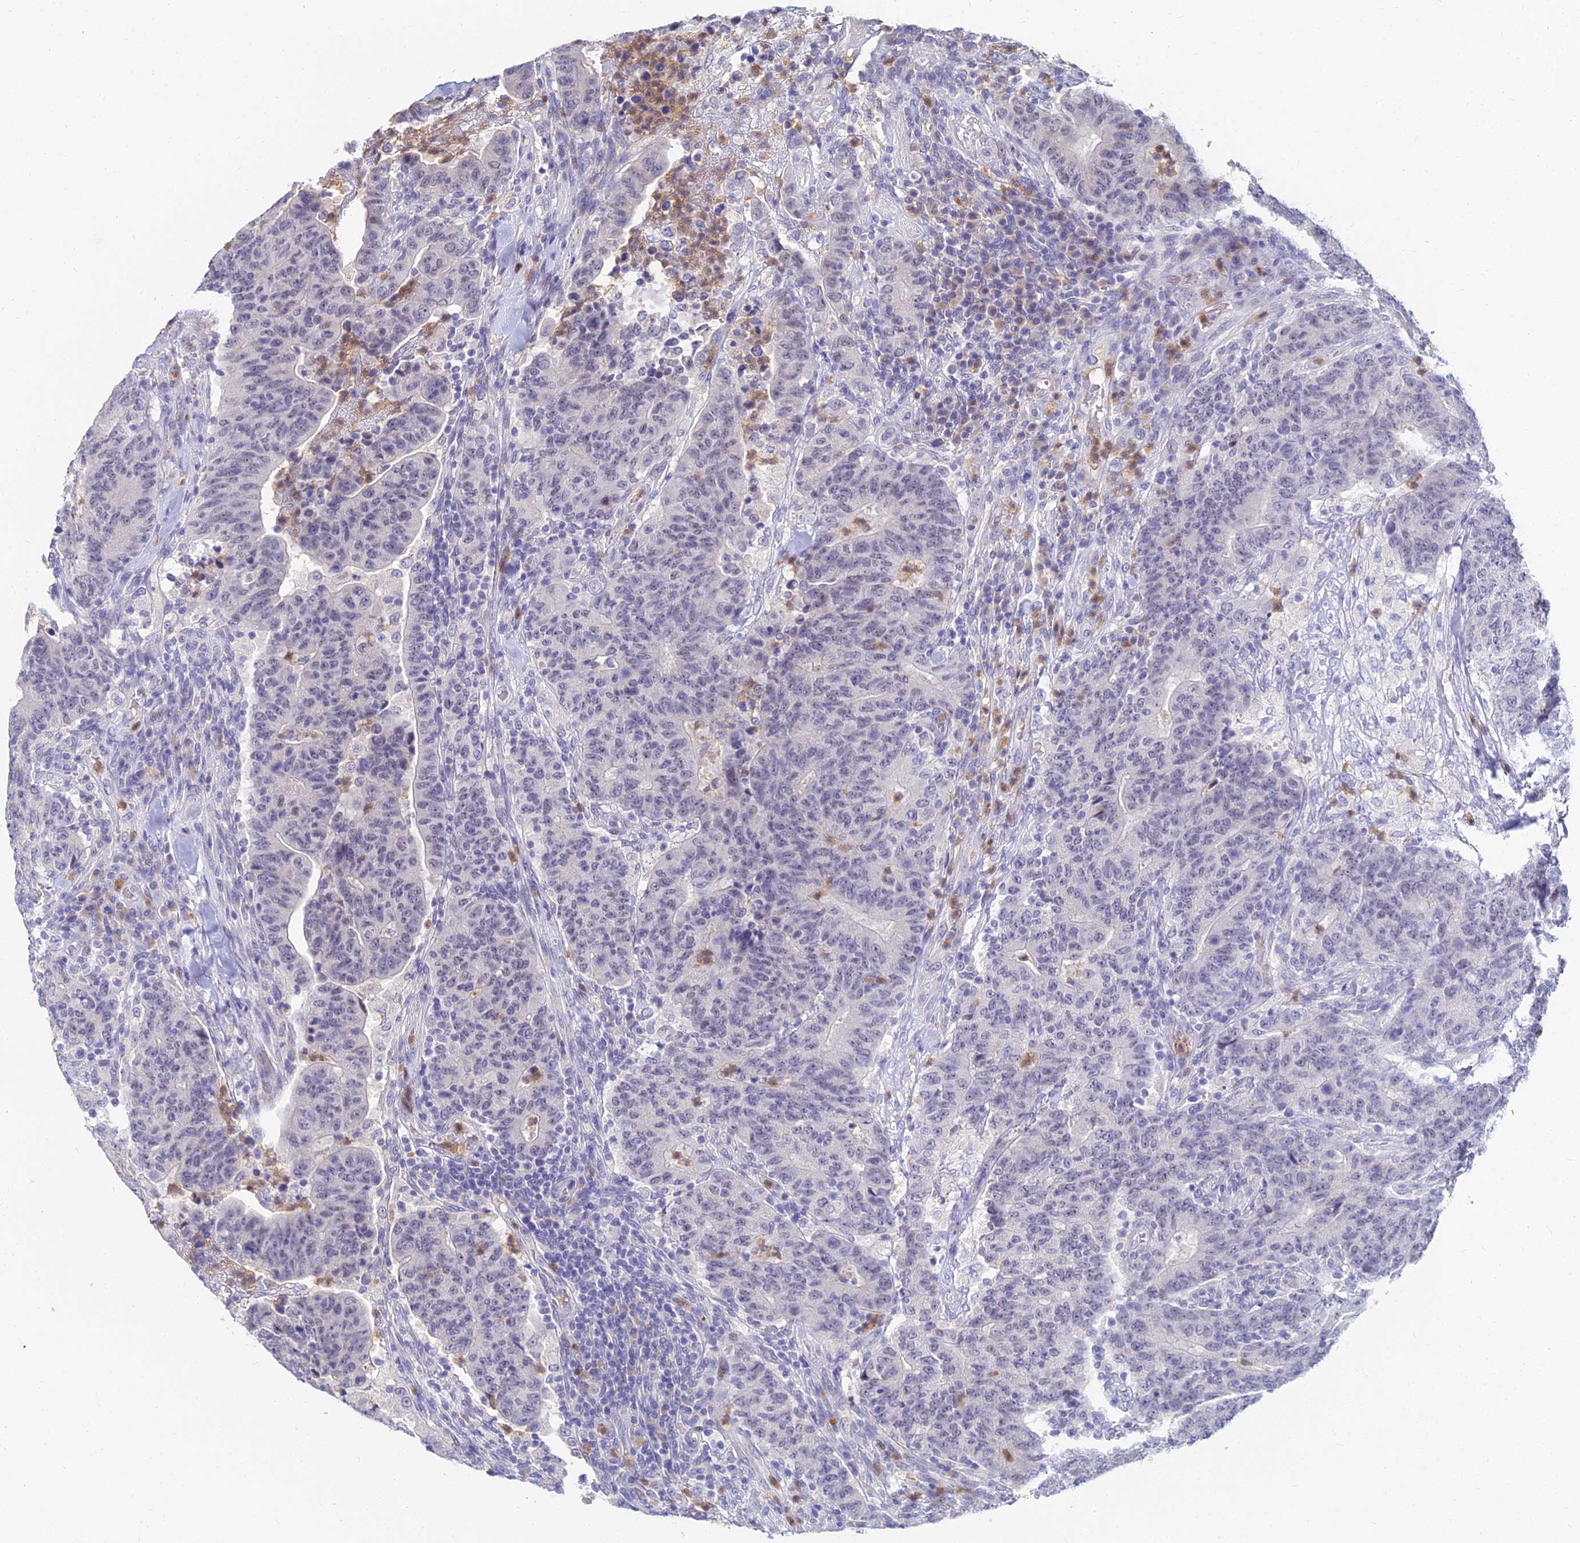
{"staining": {"intensity": "negative", "quantity": "none", "location": "none"}, "tissue": "colorectal cancer", "cell_type": "Tumor cells", "image_type": "cancer", "snomed": [{"axis": "morphology", "description": "Adenocarcinoma, NOS"}, {"axis": "topography", "description": "Colon"}], "caption": "Human colorectal cancer (adenocarcinoma) stained for a protein using immunohistochemistry (IHC) shows no positivity in tumor cells.", "gene": "GOLGA6D", "patient": {"sex": "female", "age": 75}}